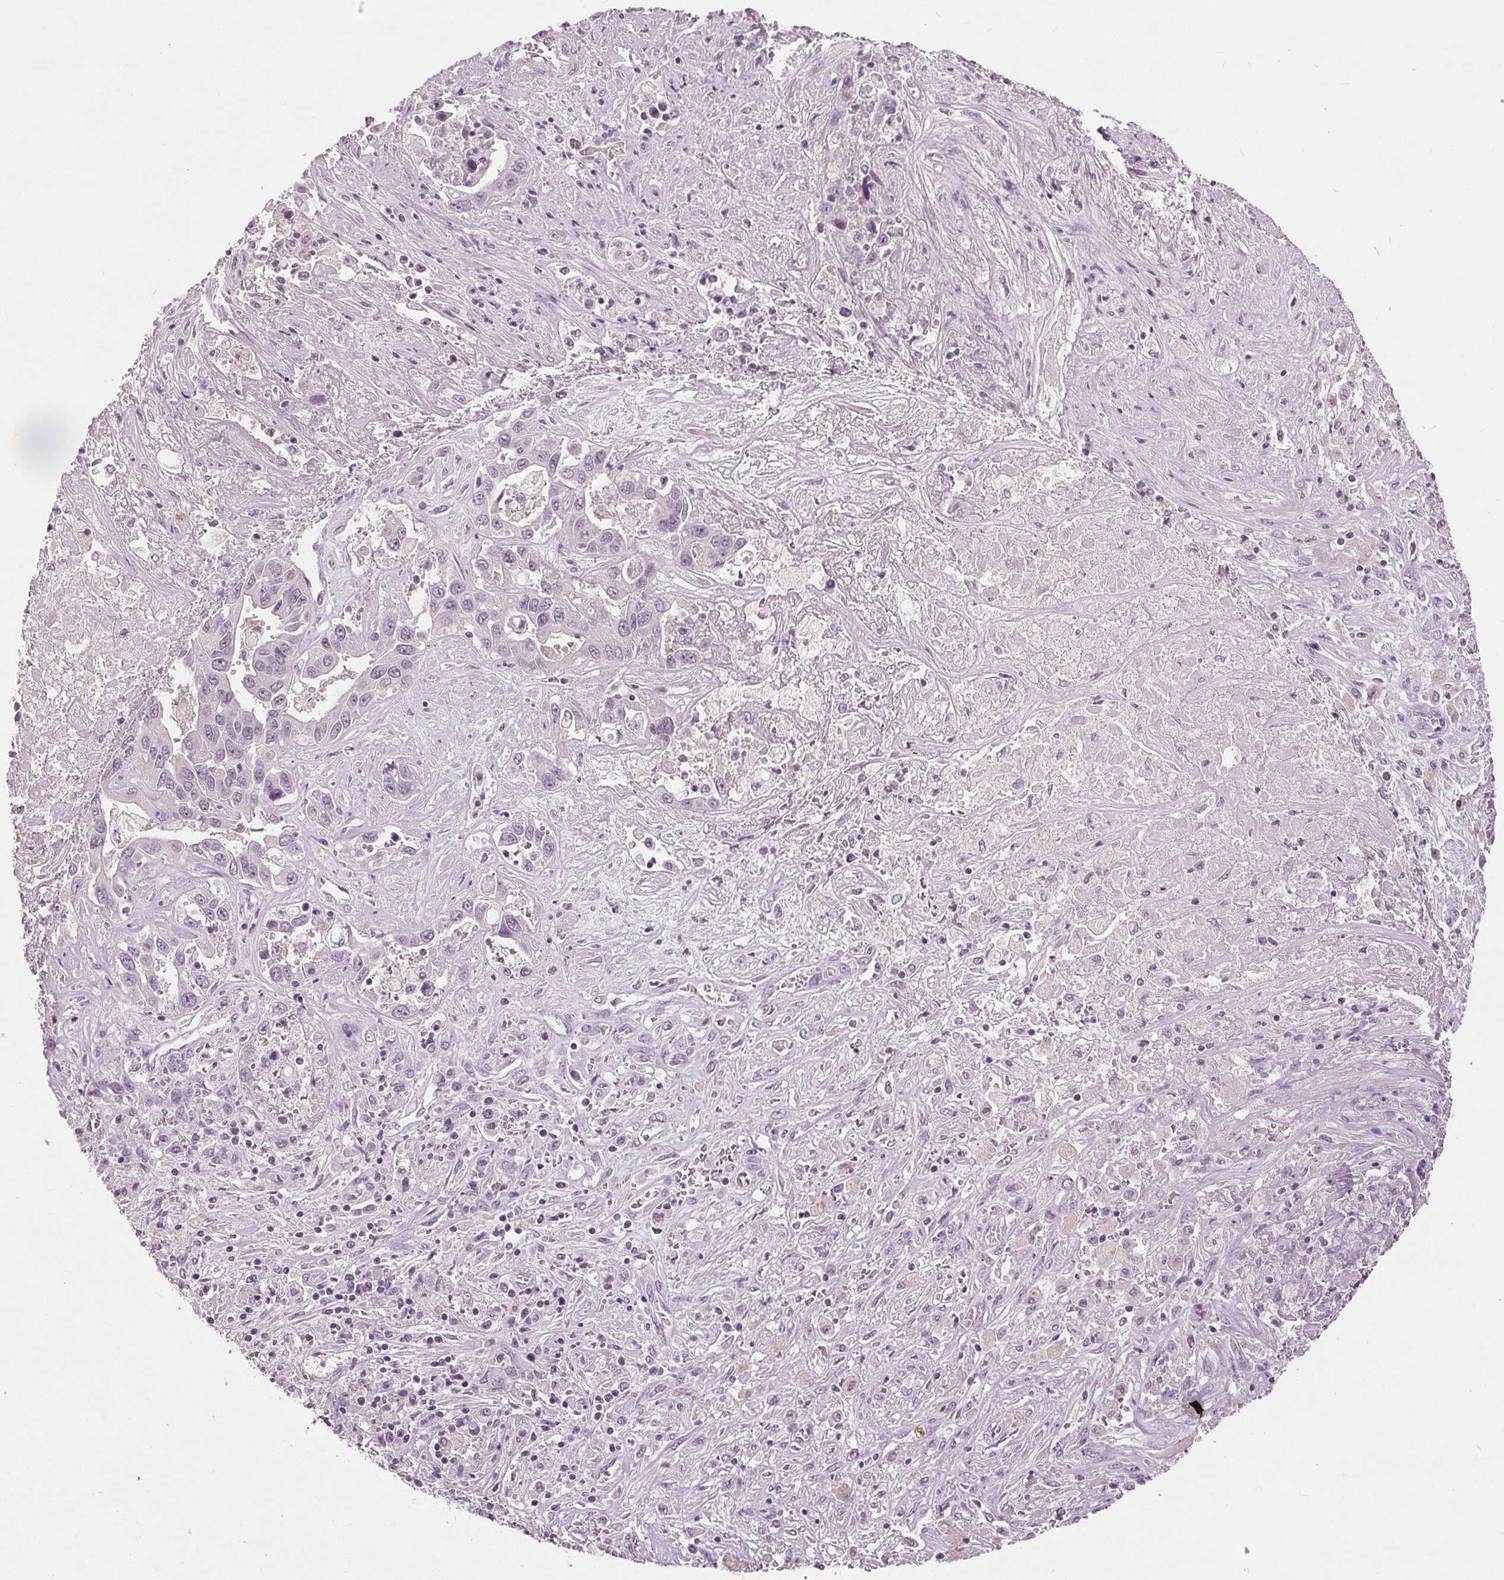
{"staining": {"intensity": "negative", "quantity": "none", "location": "none"}, "tissue": "liver cancer", "cell_type": "Tumor cells", "image_type": "cancer", "snomed": [{"axis": "morphology", "description": "Cholangiocarcinoma"}, {"axis": "topography", "description": "Liver"}], "caption": "High power microscopy histopathology image of an IHC histopathology image of liver cancer, revealing no significant expression in tumor cells. The staining was performed using DAB to visualize the protein expression in brown, while the nuclei were stained in blue with hematoxylin (Magnification: 20x).", "gene": "TKFC", "patient": {"sex": "female", "age": 52}}